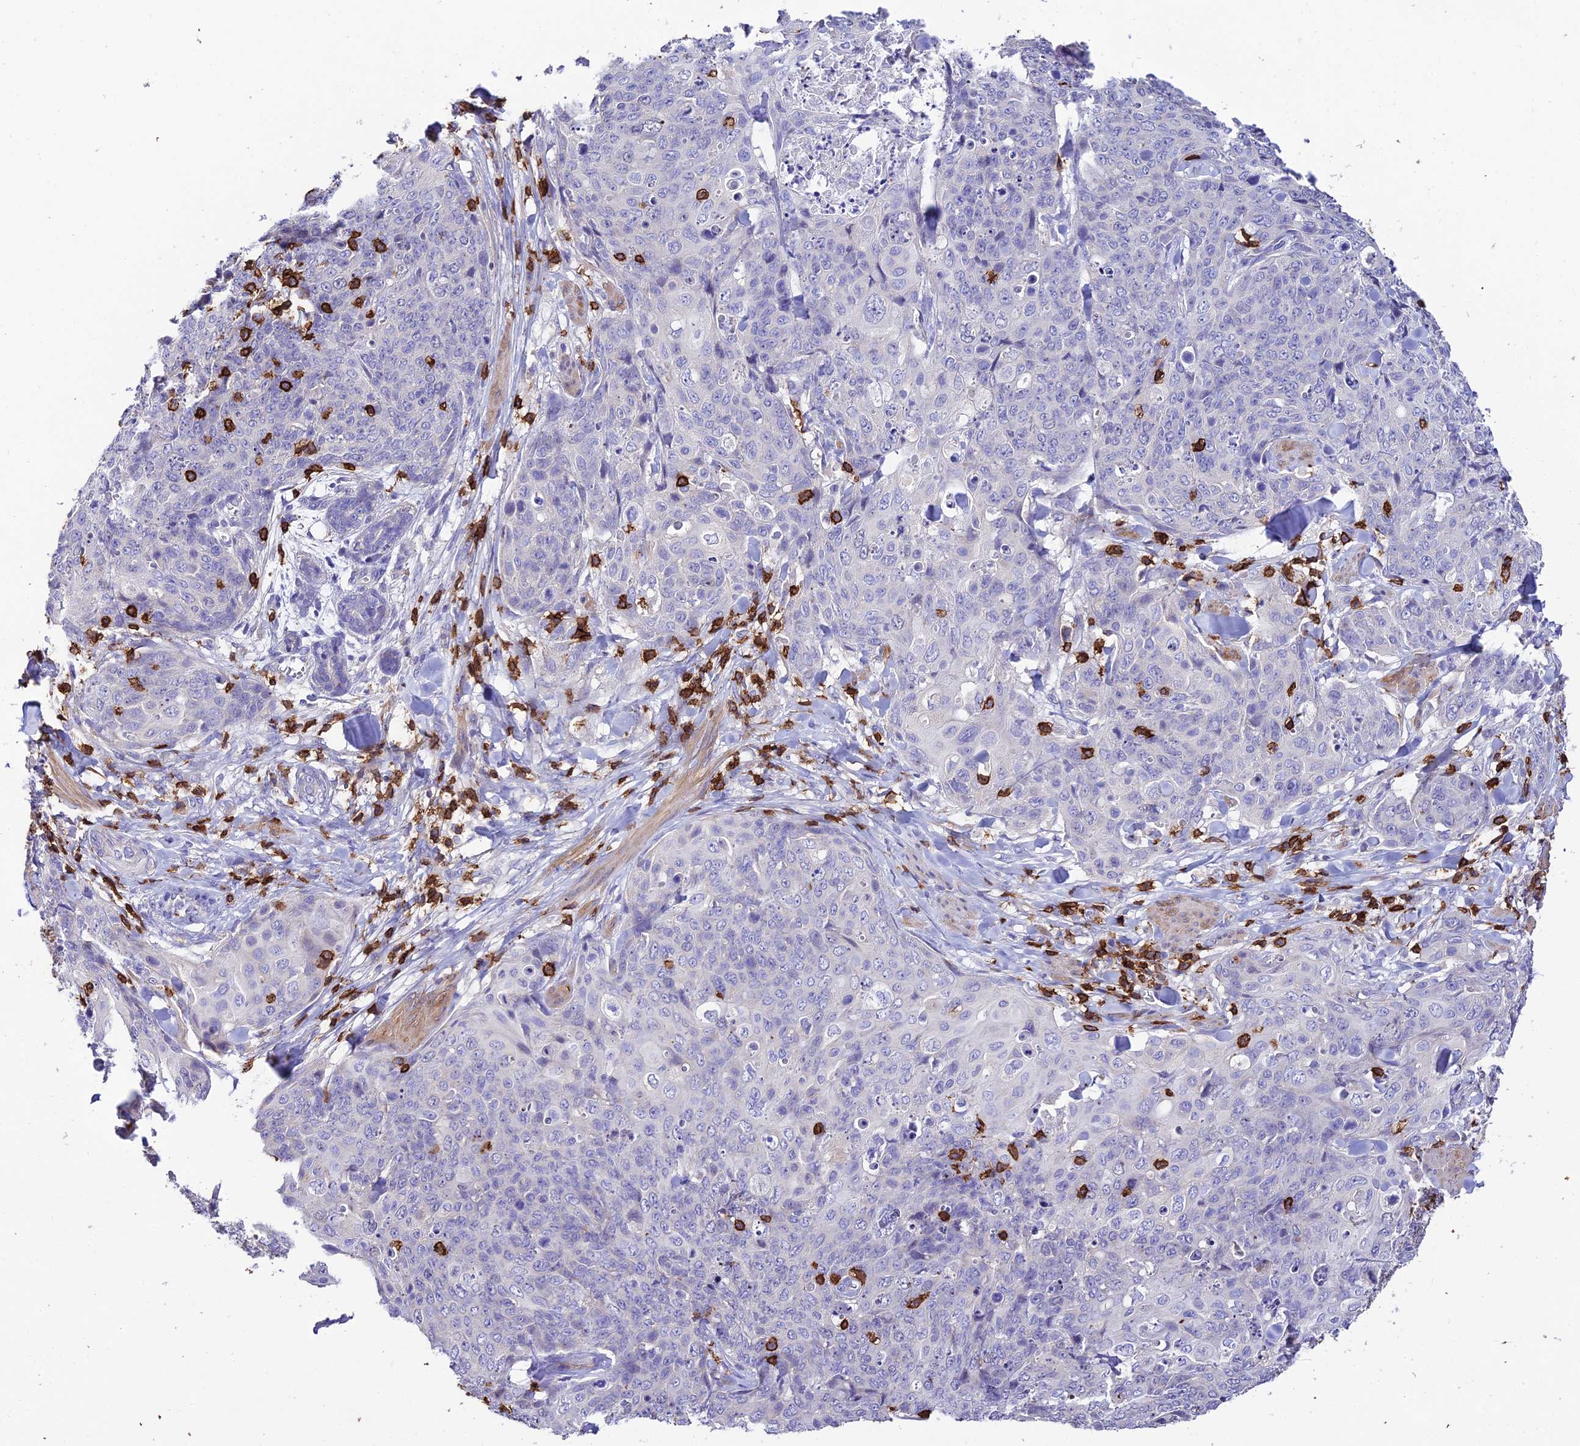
{"staining": {"intensity": "negative", "quantity": "none", "location": "none"}, "tissue": "skin cancer", "cell_type": "Tumor cells", "image_type": "cancer", "snomed": [{"axis": "morphology", "description": "Squamous cell carcinoma, NOS"}, {"axis": "topography", "description": "Skin"}, {"axis": "topography", "description": "Vulva"}], "caption": "The photomicrograph displays no staining of tumor cells in skin cancer.", "gene": "PTPRCAP", "patient": {"sex": "female", "age": 85}}